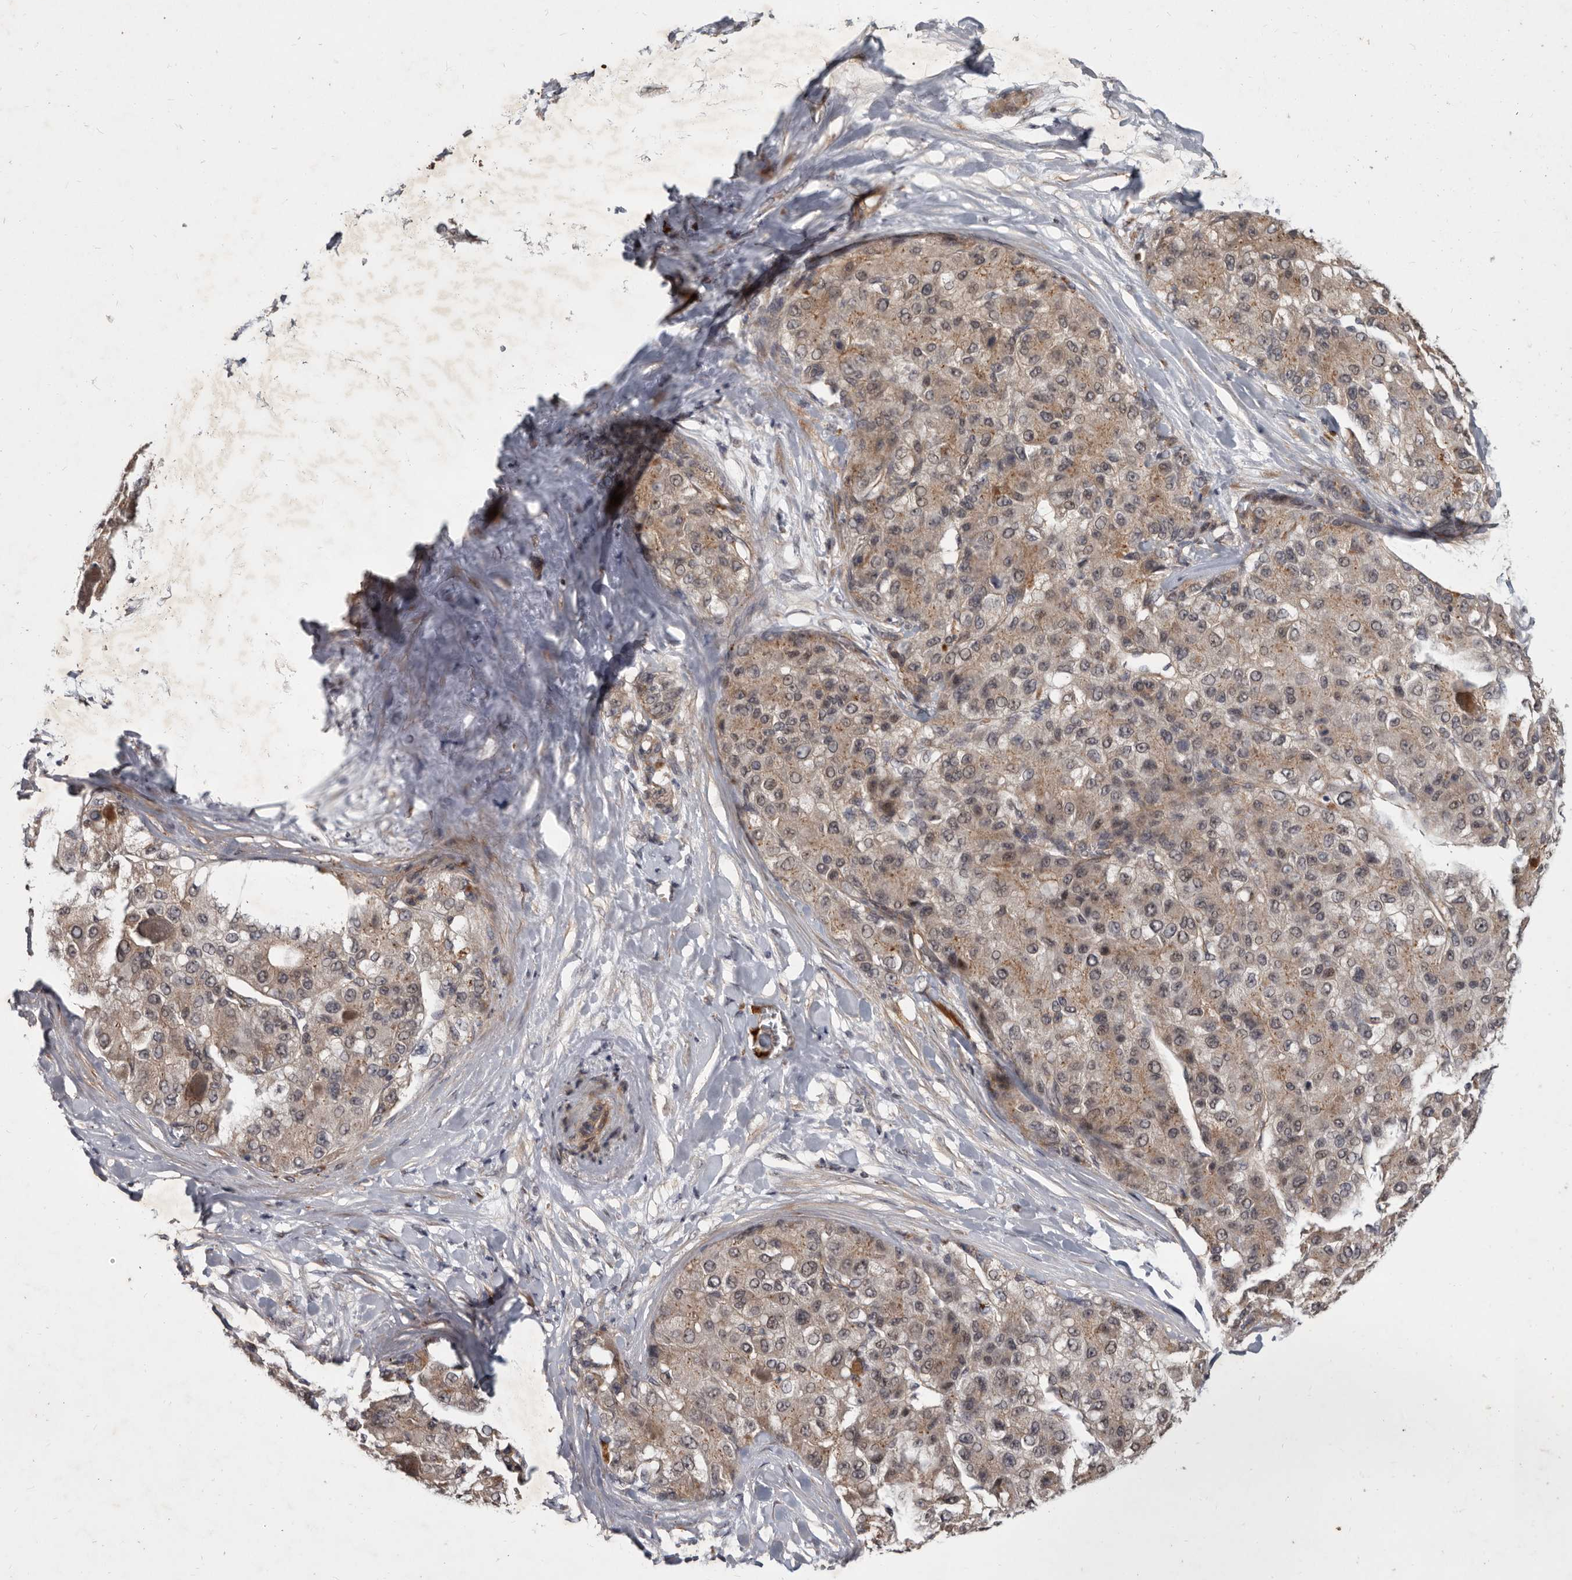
{"staining": {"intensity": "weak", "quantity": ">75%", "location": "cytoplasmic/membranous,nuclear"}, "tissue": "liver cancer", "cell_type": "Tumor cells", "image_type": "cancer", "snomed": [{"axis": "morphology", "description": "Carcinoma, Hepatocellular, NOS"}, {"axis": "topography", "description": "Liver"}], "caption": "Approximately >75% of tumor cells in human liver hepatocellular carcinoma exhibit weak cytoplasmic/membranous and nuclear protein staining as visualized by brown immunohistochemical staining.", "gene": "DNAJC28", "patient": {"sex": "male", "age": 80}}